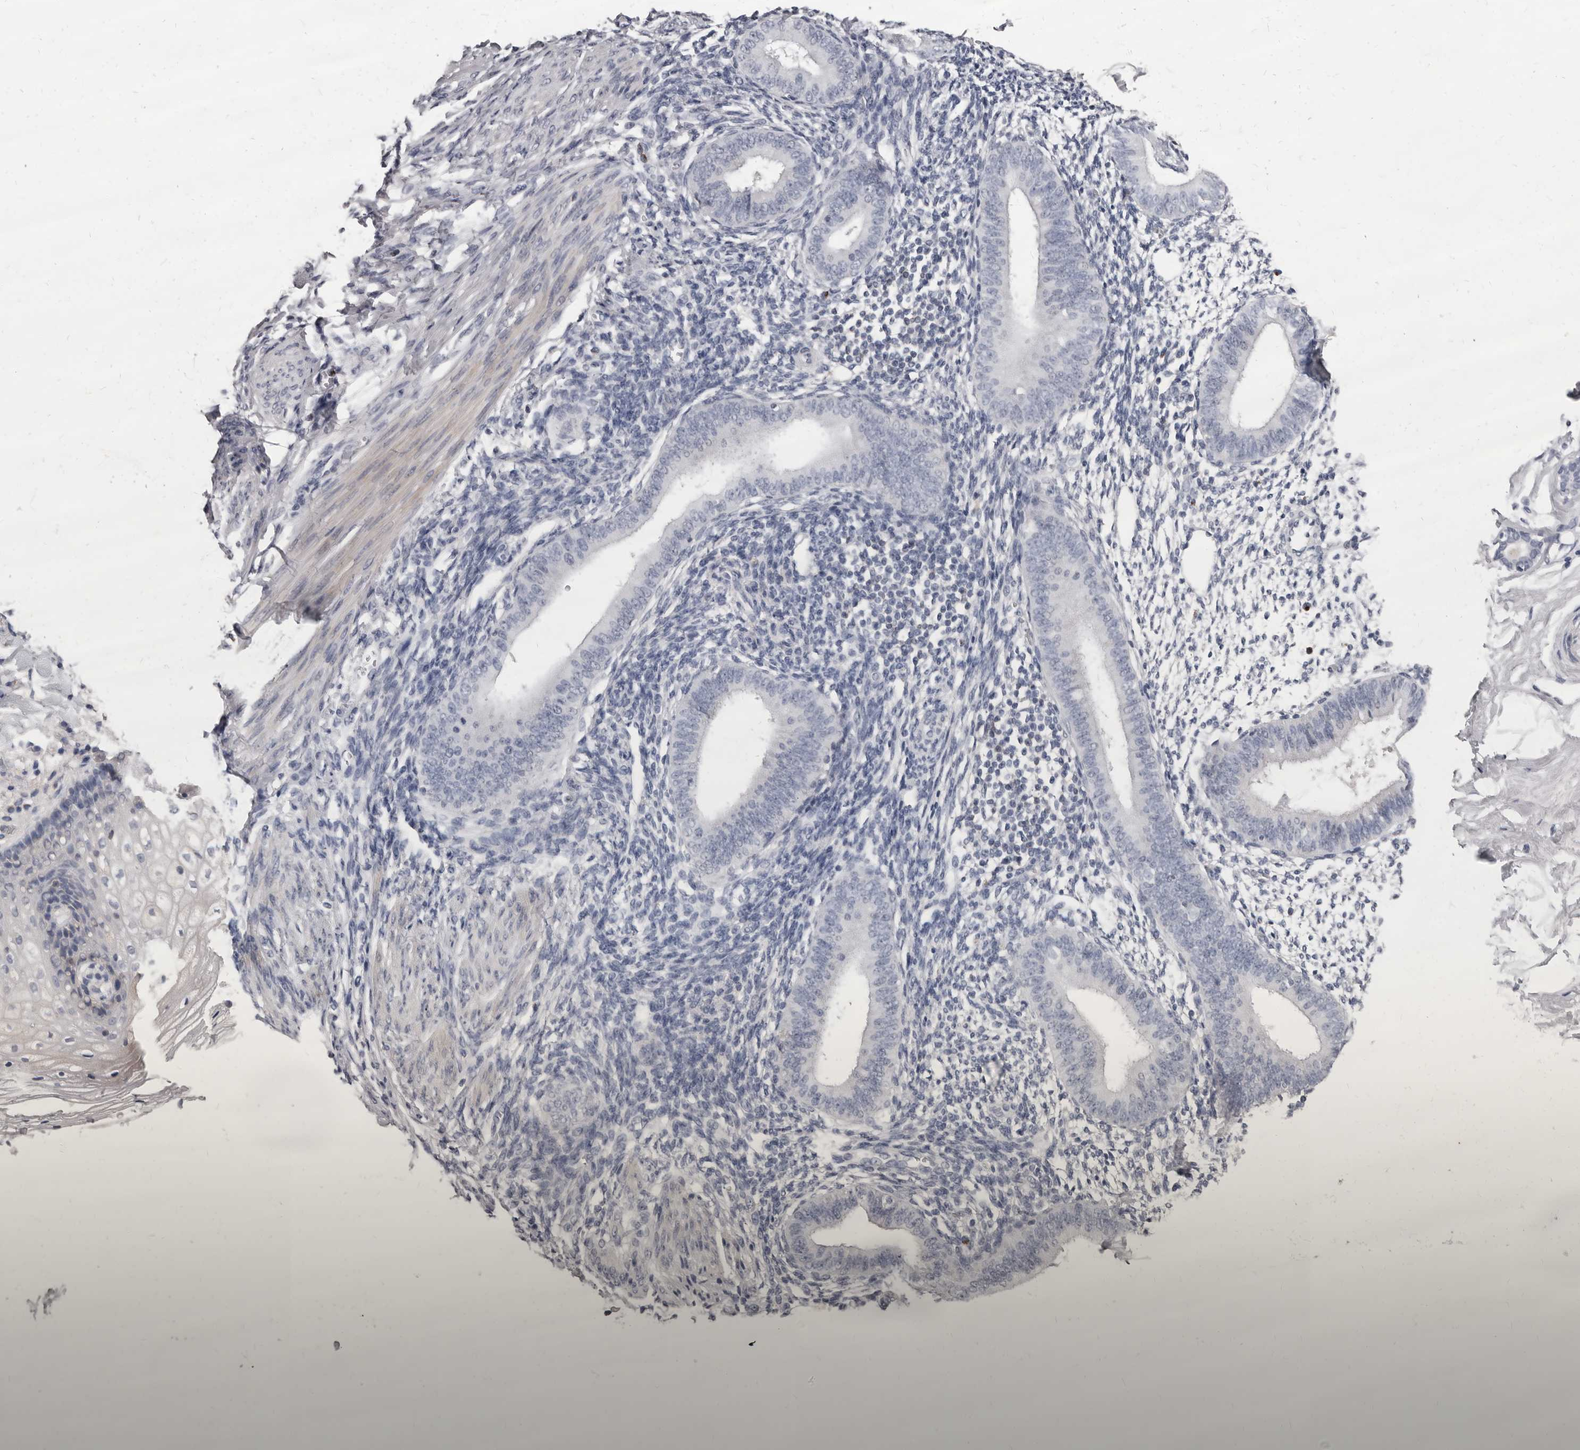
{"staining": {"intensity": "negative", "quantity": "none", "location": "none"}, "tissue": "endometrium", "cell_type": "Cells in endometrial stroma", "image_type": "normal", "snomed": [{"axis": "morphology", "description": "Normal tissue, NOS"}, {"axis": "topography", "description": "Uterus"}, {"axis": "topography", "description": "Endometrium"}], "caption": "The photomicrograph displays no significant expression in cells in endometrial stroma of endometrium. (DAB immunohistochemistry (IHC) with hematoxylin counter stain).", "gene": "GZMH", "patient": {"sex": "female", "age": 48}}